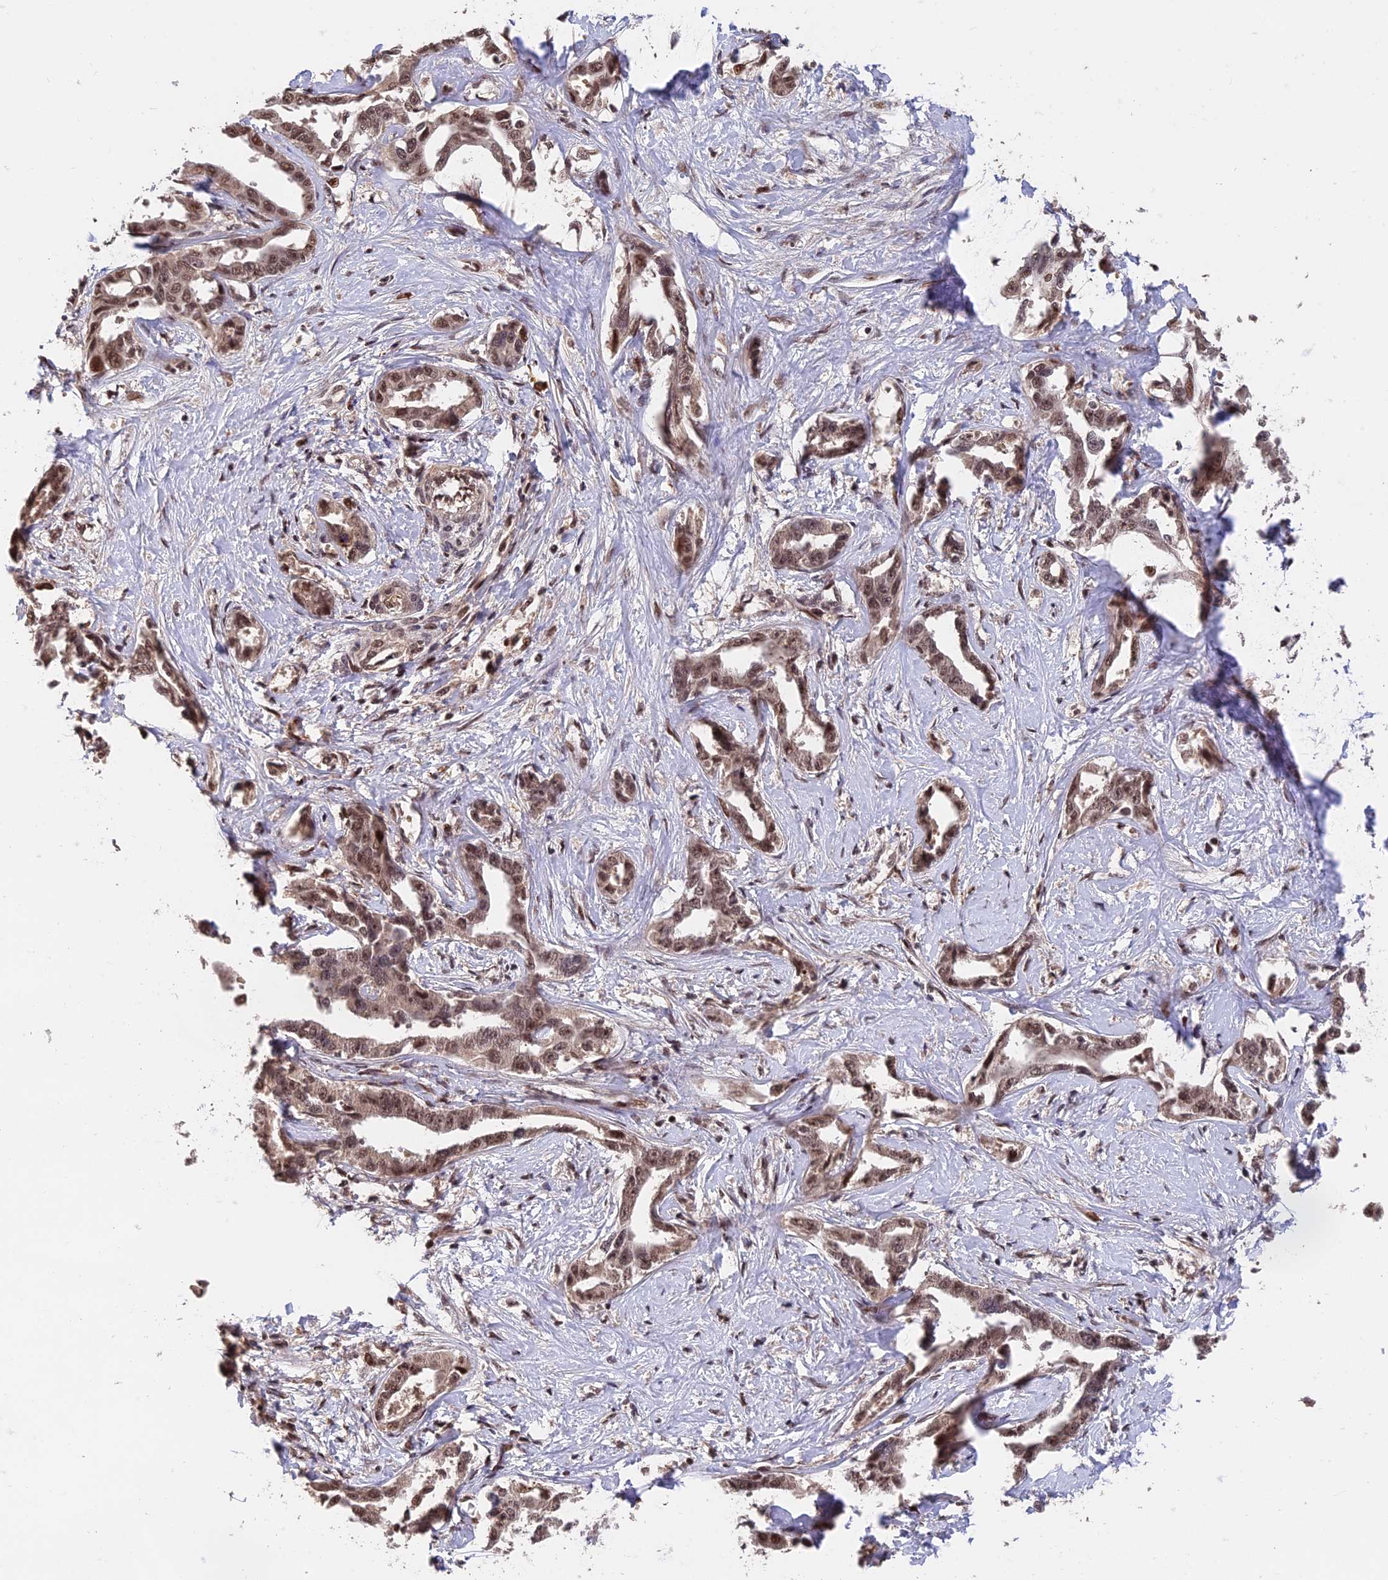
{"staining": {"intensity": "moderate", "quantity": ">75%", "location": "nuclear"}, "tissue": "liver cancer", "cell_type": "Tumor cells", "image_type": "cancer", "snomed": [{"axis": "morphology", "description": "Cholangiocarcinoma"}, {"axis": "topography", "description": "Liver"}], "caption": "IHC of cholangiocarcinoma (liver) exhibits medium levels of moderate nuclear expression in approximately >75% of tumor cells.", "gene": "OSBPL1A", "patient": {"sex": "male", "age": 59}}